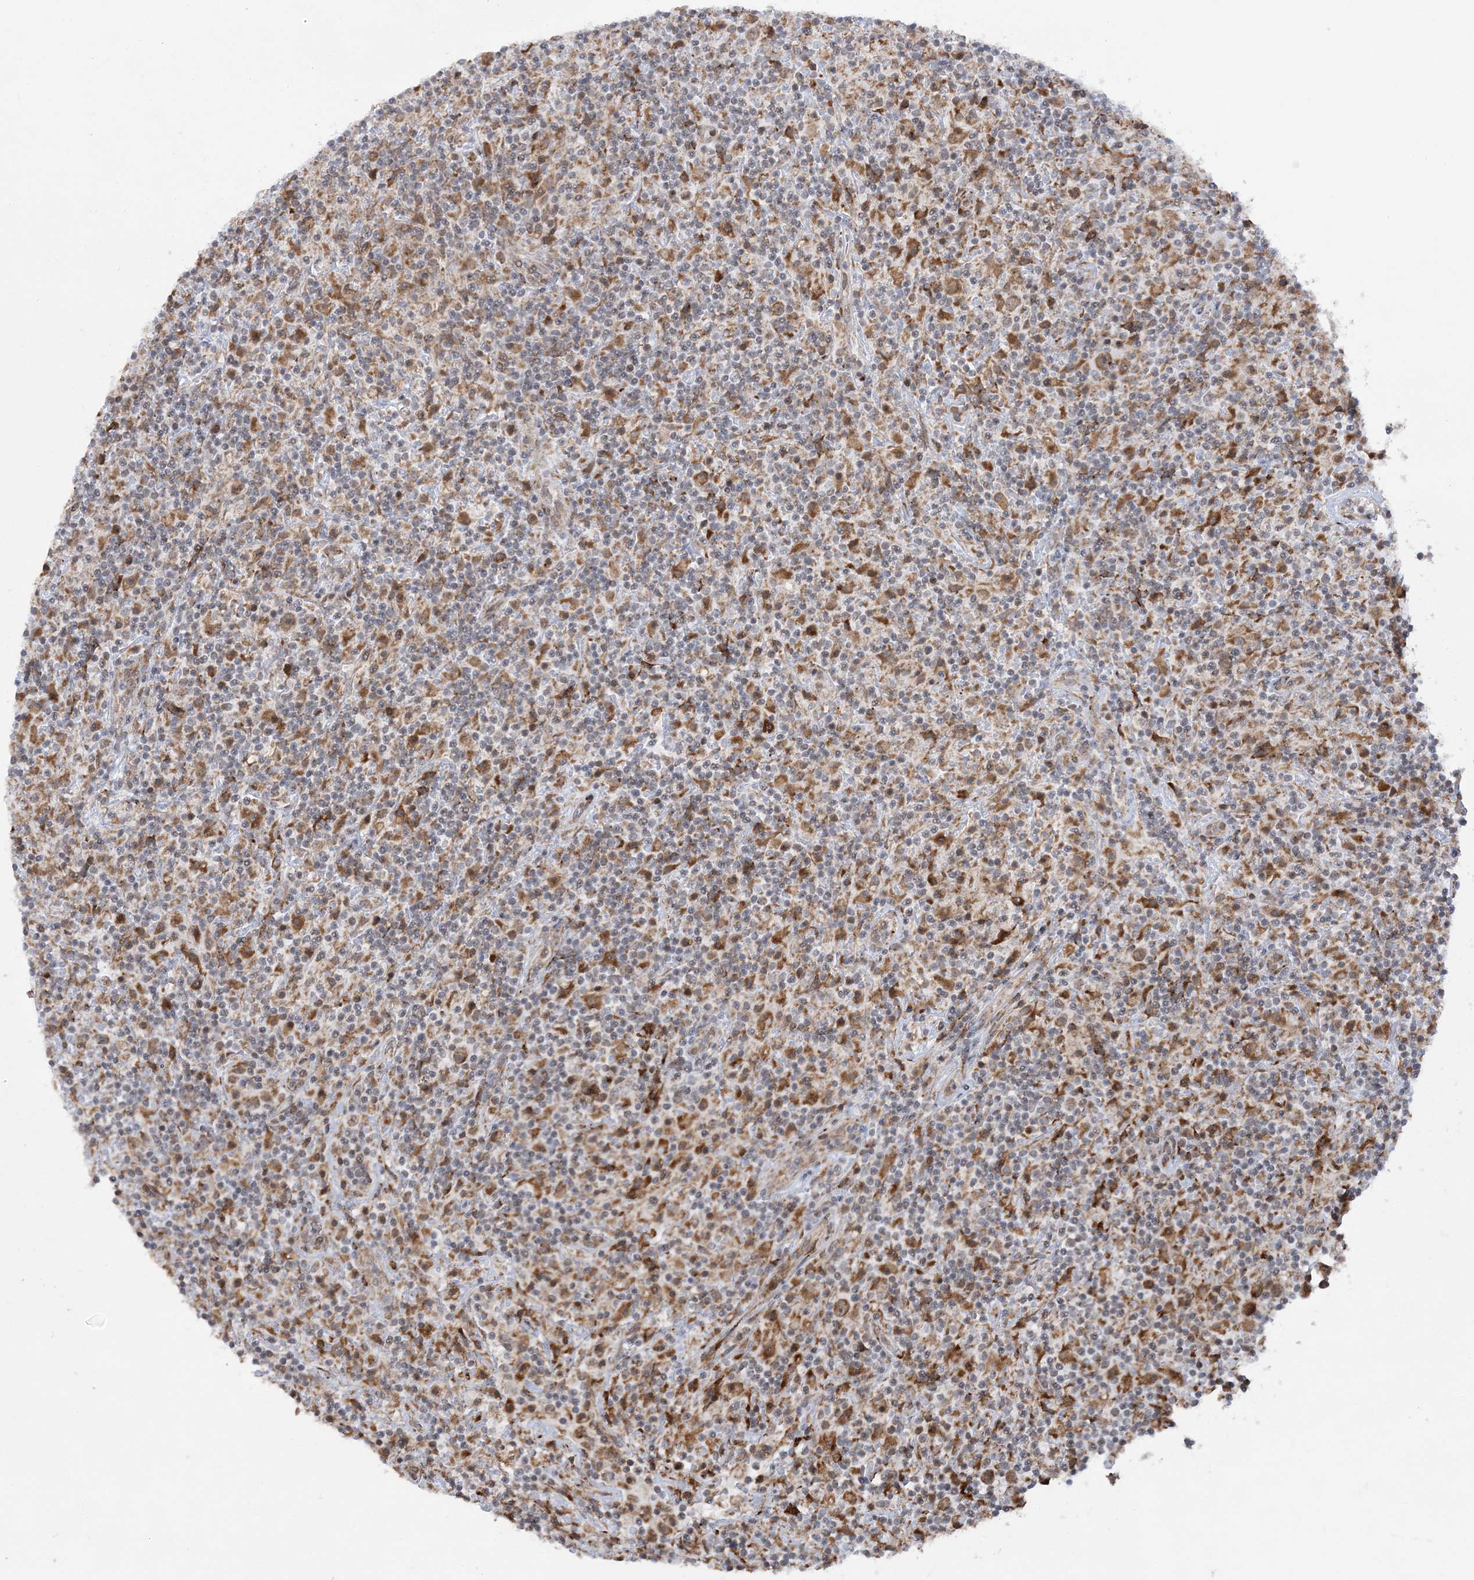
{"staining": {"intensity": "moderate", "quantity": ">75%", "location": "cytoplasmic/membranous"}, "tissue": "lymphoma", "cell_type": "Tumor cells", "image_type": "cancer", "snomed": [{"axis": "morphology", "description": "Hodgkin's disease, NOS"}, {"axis": "topography", "description": "Lymph node"}], "caption": "Immunohistochemistry image of neoplastic tissue: lymphoma stained using immunohistochemistry displays medium levels of moderate protein expression localized specifically in the cytoplasmic/membranous of tumor cells, appearing as a cytoplasmic/membranous brown color.", "gene": "MRPL47", "patient": {"sex": "male", "age": 70}}